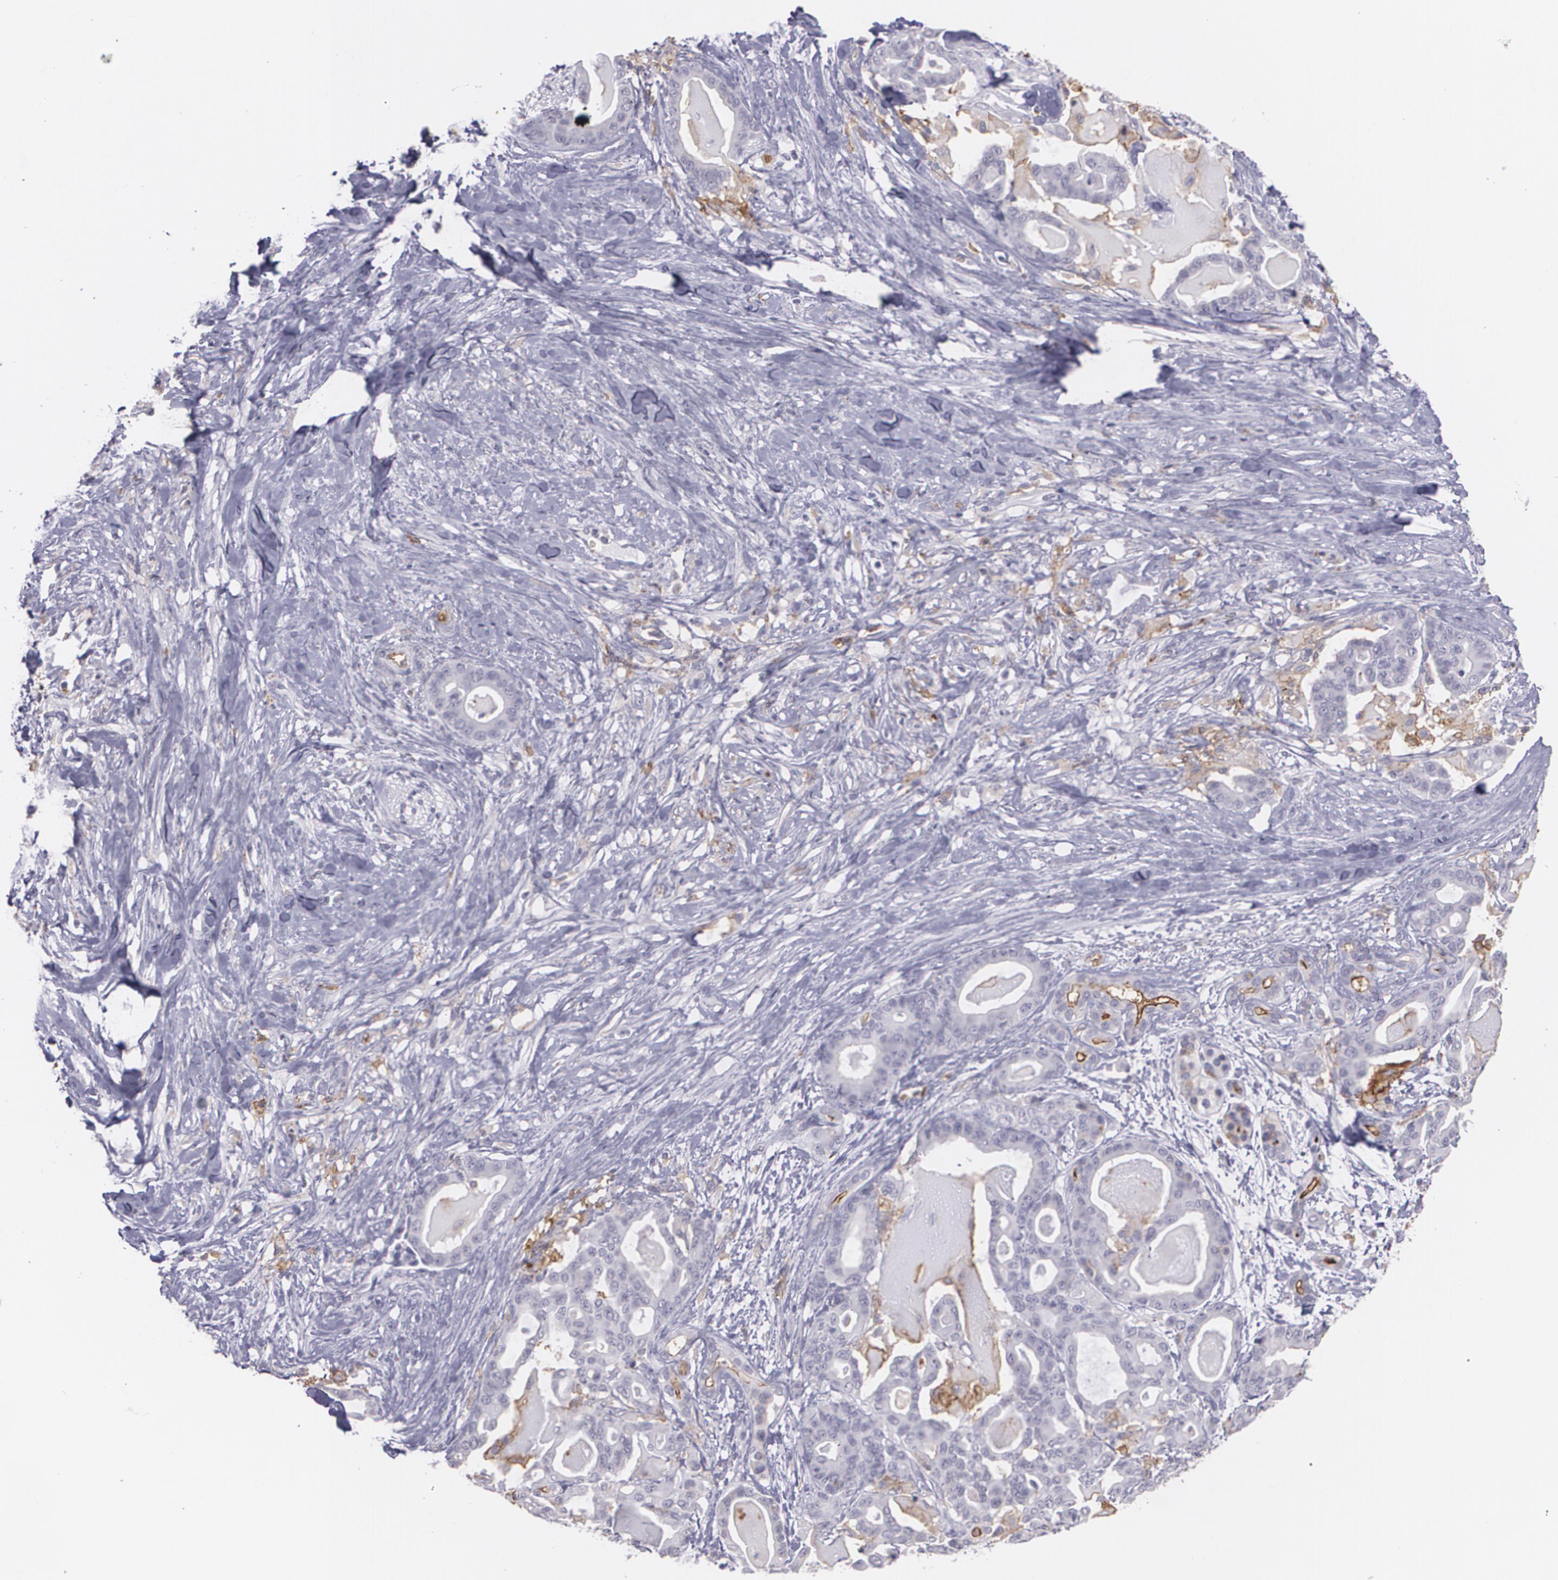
{"staining": {"intensity": "negative", "quantity": "none", "location": "none"}, "tissue": "pancreatic cancer", "cell_type": "Tumor cells", "image_type": "cancer", "snomed": [{"axis": "morphology", "description": "Adenocarcinoma, NOS"}, {"axis": "topography", "description": "Pancreas"}], "caption": "High power microscopy image of an IHC histopathology image of pancreatic adenocarcinoma, revealing no significant staining in tumor cells.", "gene": "ACE", "patient": {"sex": "male", "age": 63}}